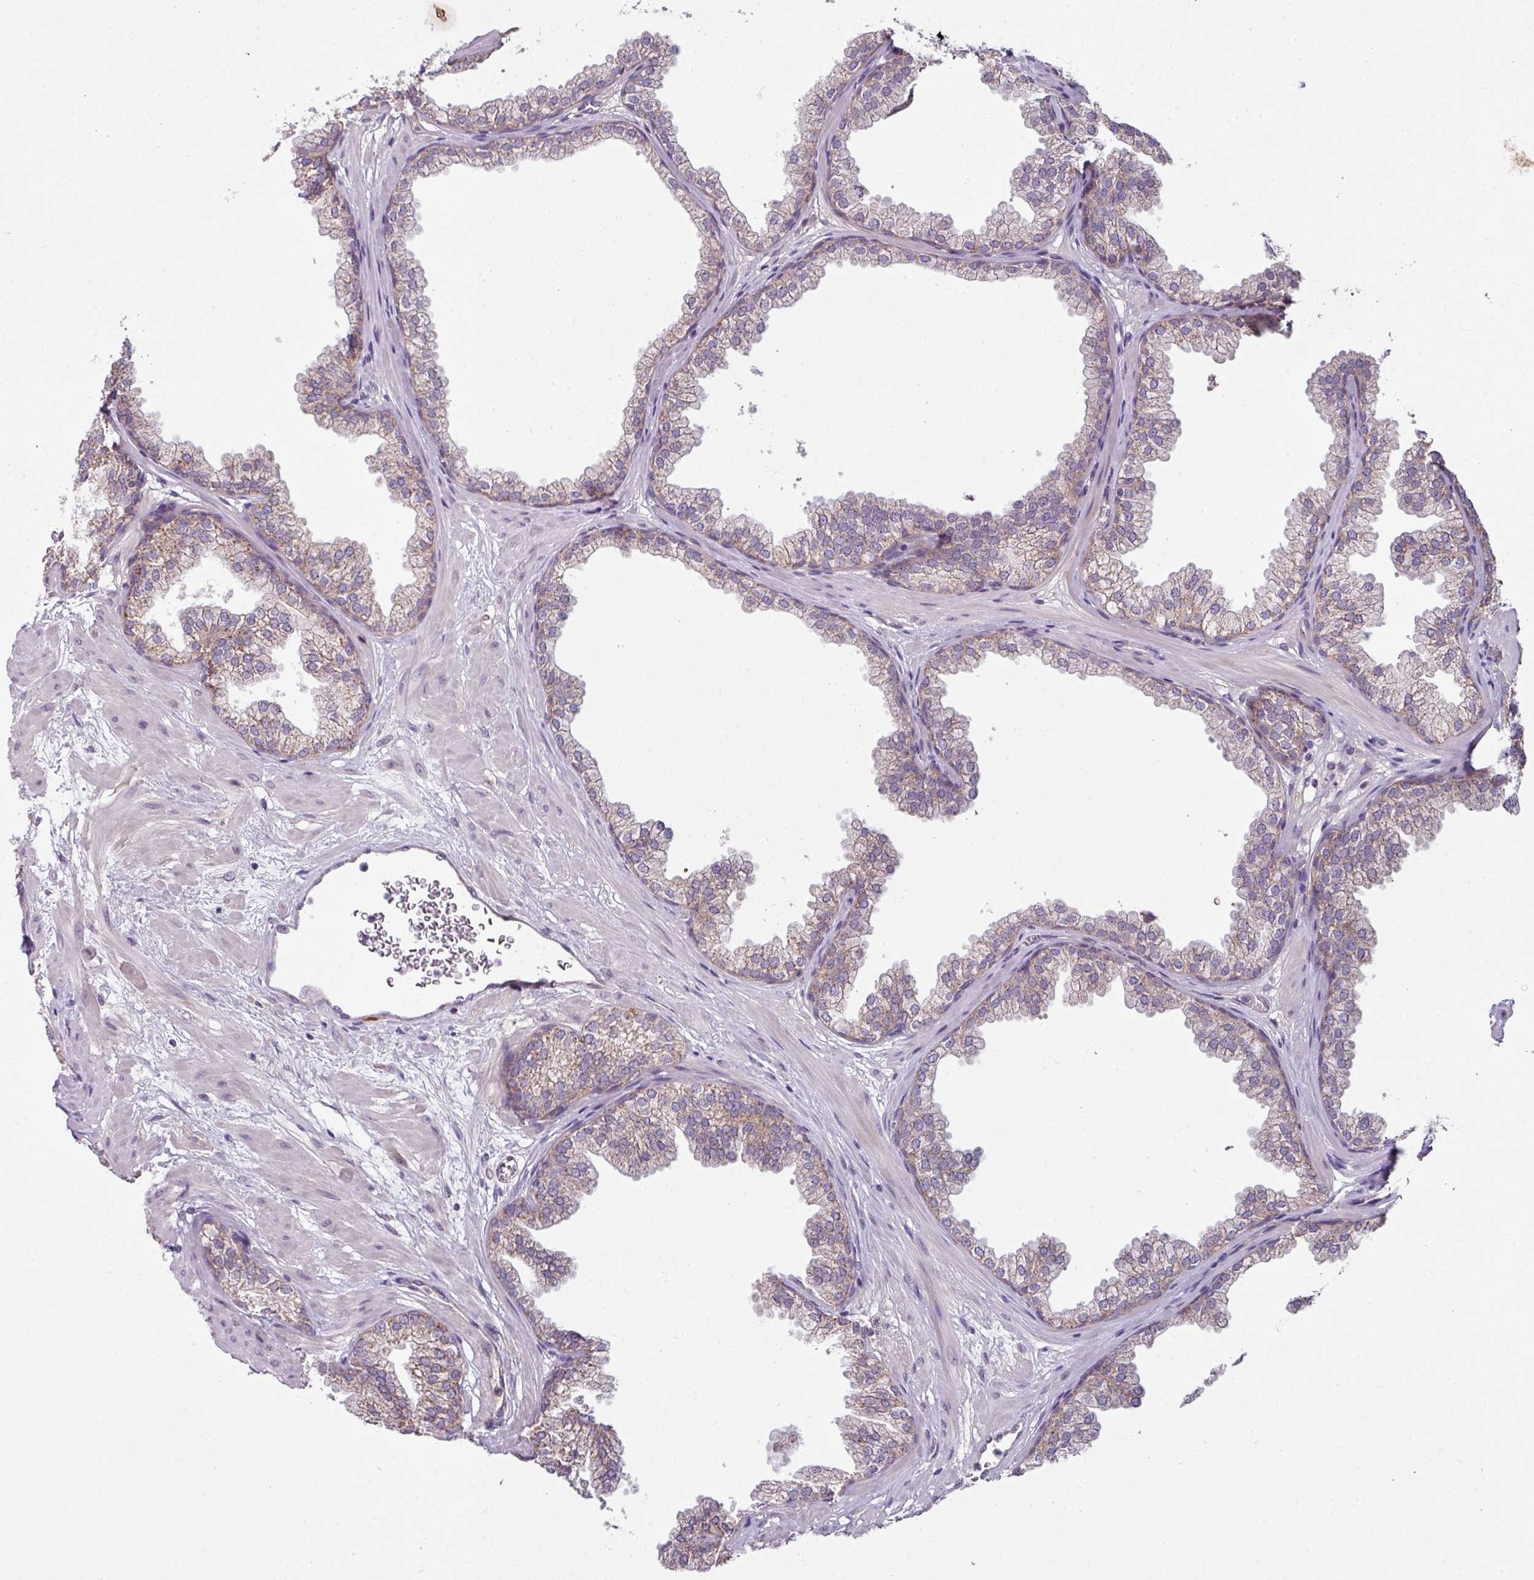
{"staining": {"intensity": "moderate", "quantity": "25%-75%", "location": "cytoplasmic/membranous"}, "tissue": "prostate", "cell_type": "Glandular cells", "image_type": "normal", "snomed": [{"axis": "morphology", "description": "Normal tissue, NOS"}, {"axis": "topography", "description": "Prostate"}], "caption": "Immunohistochemical staining of unremarkable prostate displays 25%-75% levels of moderate cytoplasmic/membranous protein staining in approximately 25%-75% of glandular cells.", "gene": "LRRC9", "patient": {"sex": "male", "age": 37}}